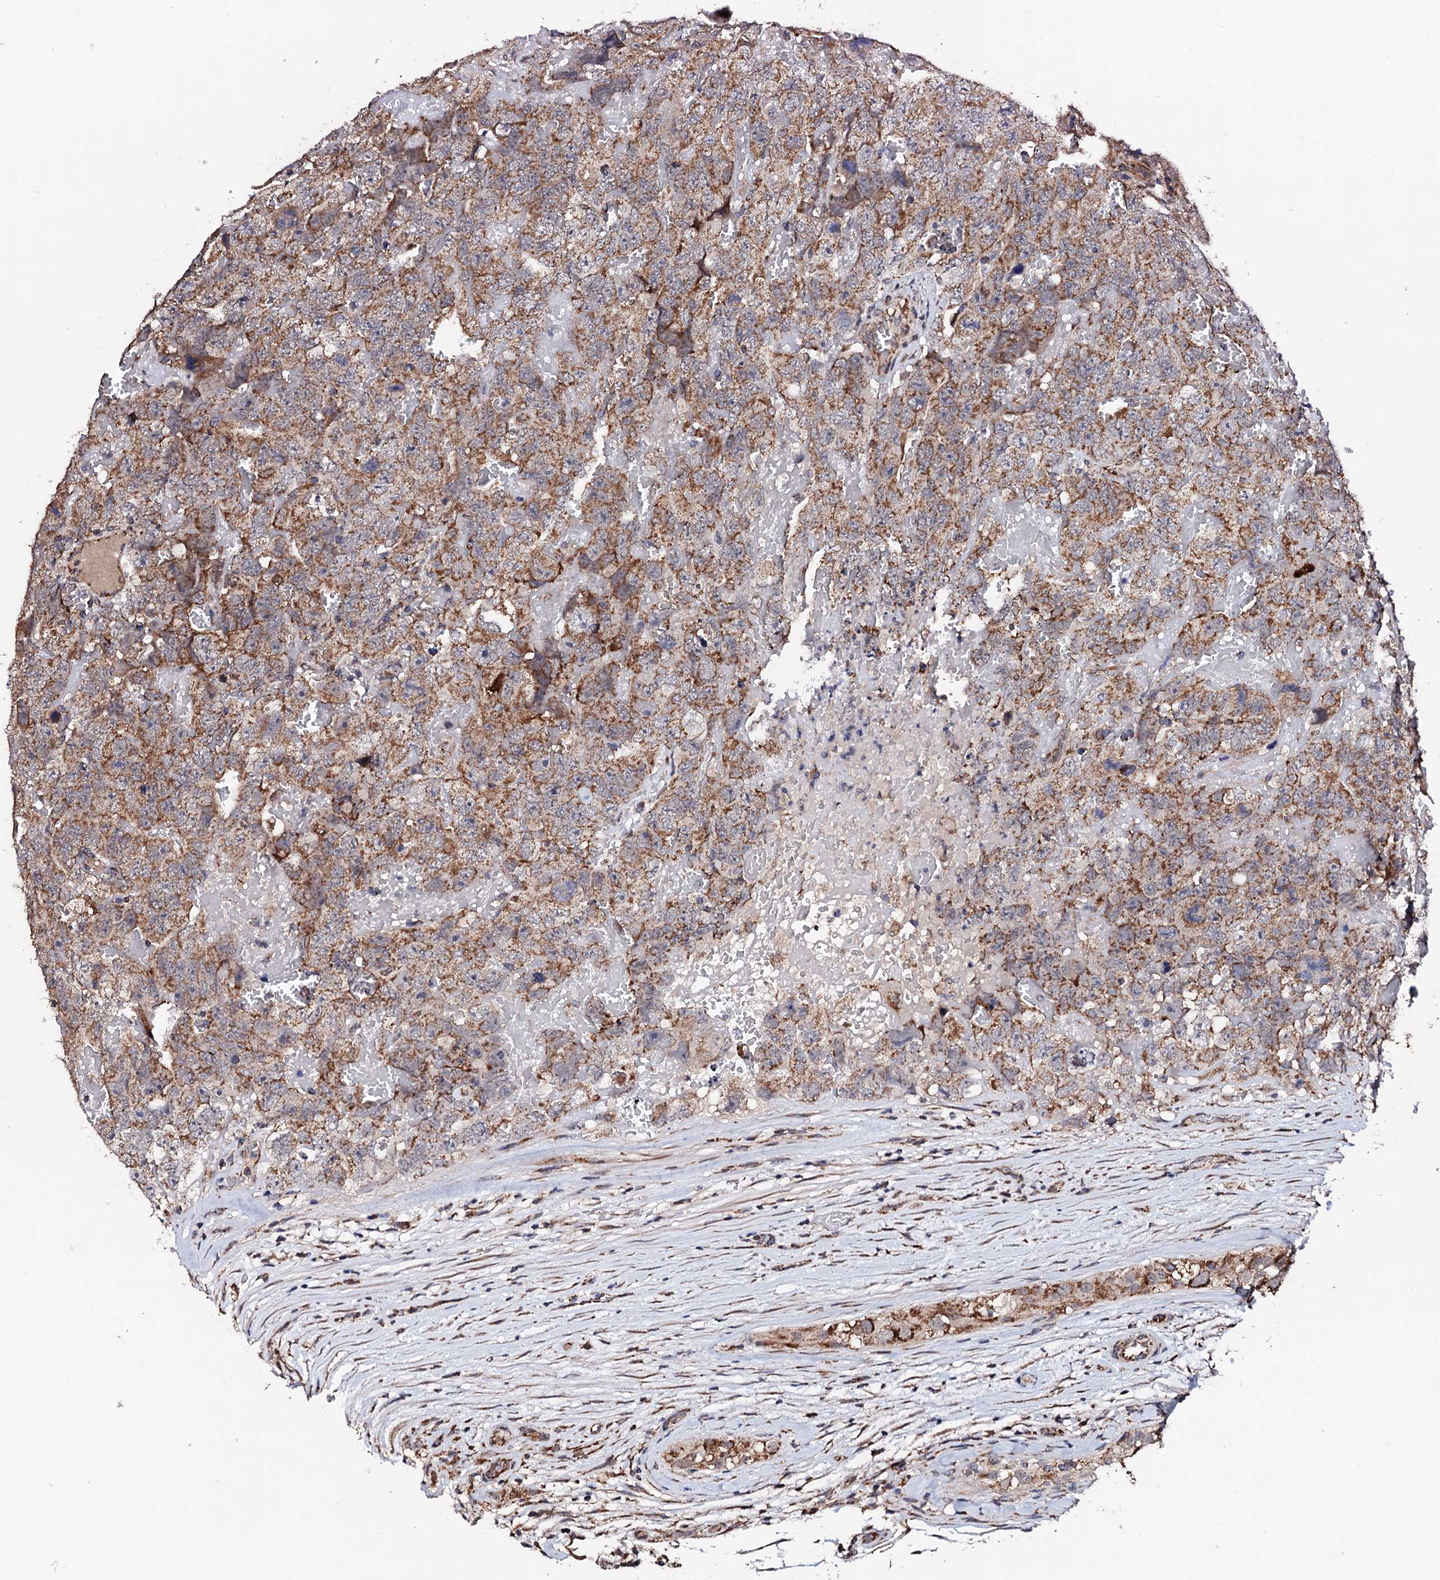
{"staining": {"intensity": "moderate", "quantity": ">75%", "location": "cytoplasmic/membranous"}, "tissue": "testis cancer", "cell_type": "Tumor cells", "image_type": "cancer", "snomed": [{"axis": "morphology", "description": "Carcinoma, Embryonal, NOS"}, {"axis": "topography", "description": "Testis"}], "caption": "Immunohistochemistry (DAB (3,3'-diaminobenzidine)) staining of human testis cancer reveals moderate cytoplasmic/membranous protein positivity in about >75% of tumor cells.", "gene": "MTIF3", "patient": {"sex": "male", "age": 45}}